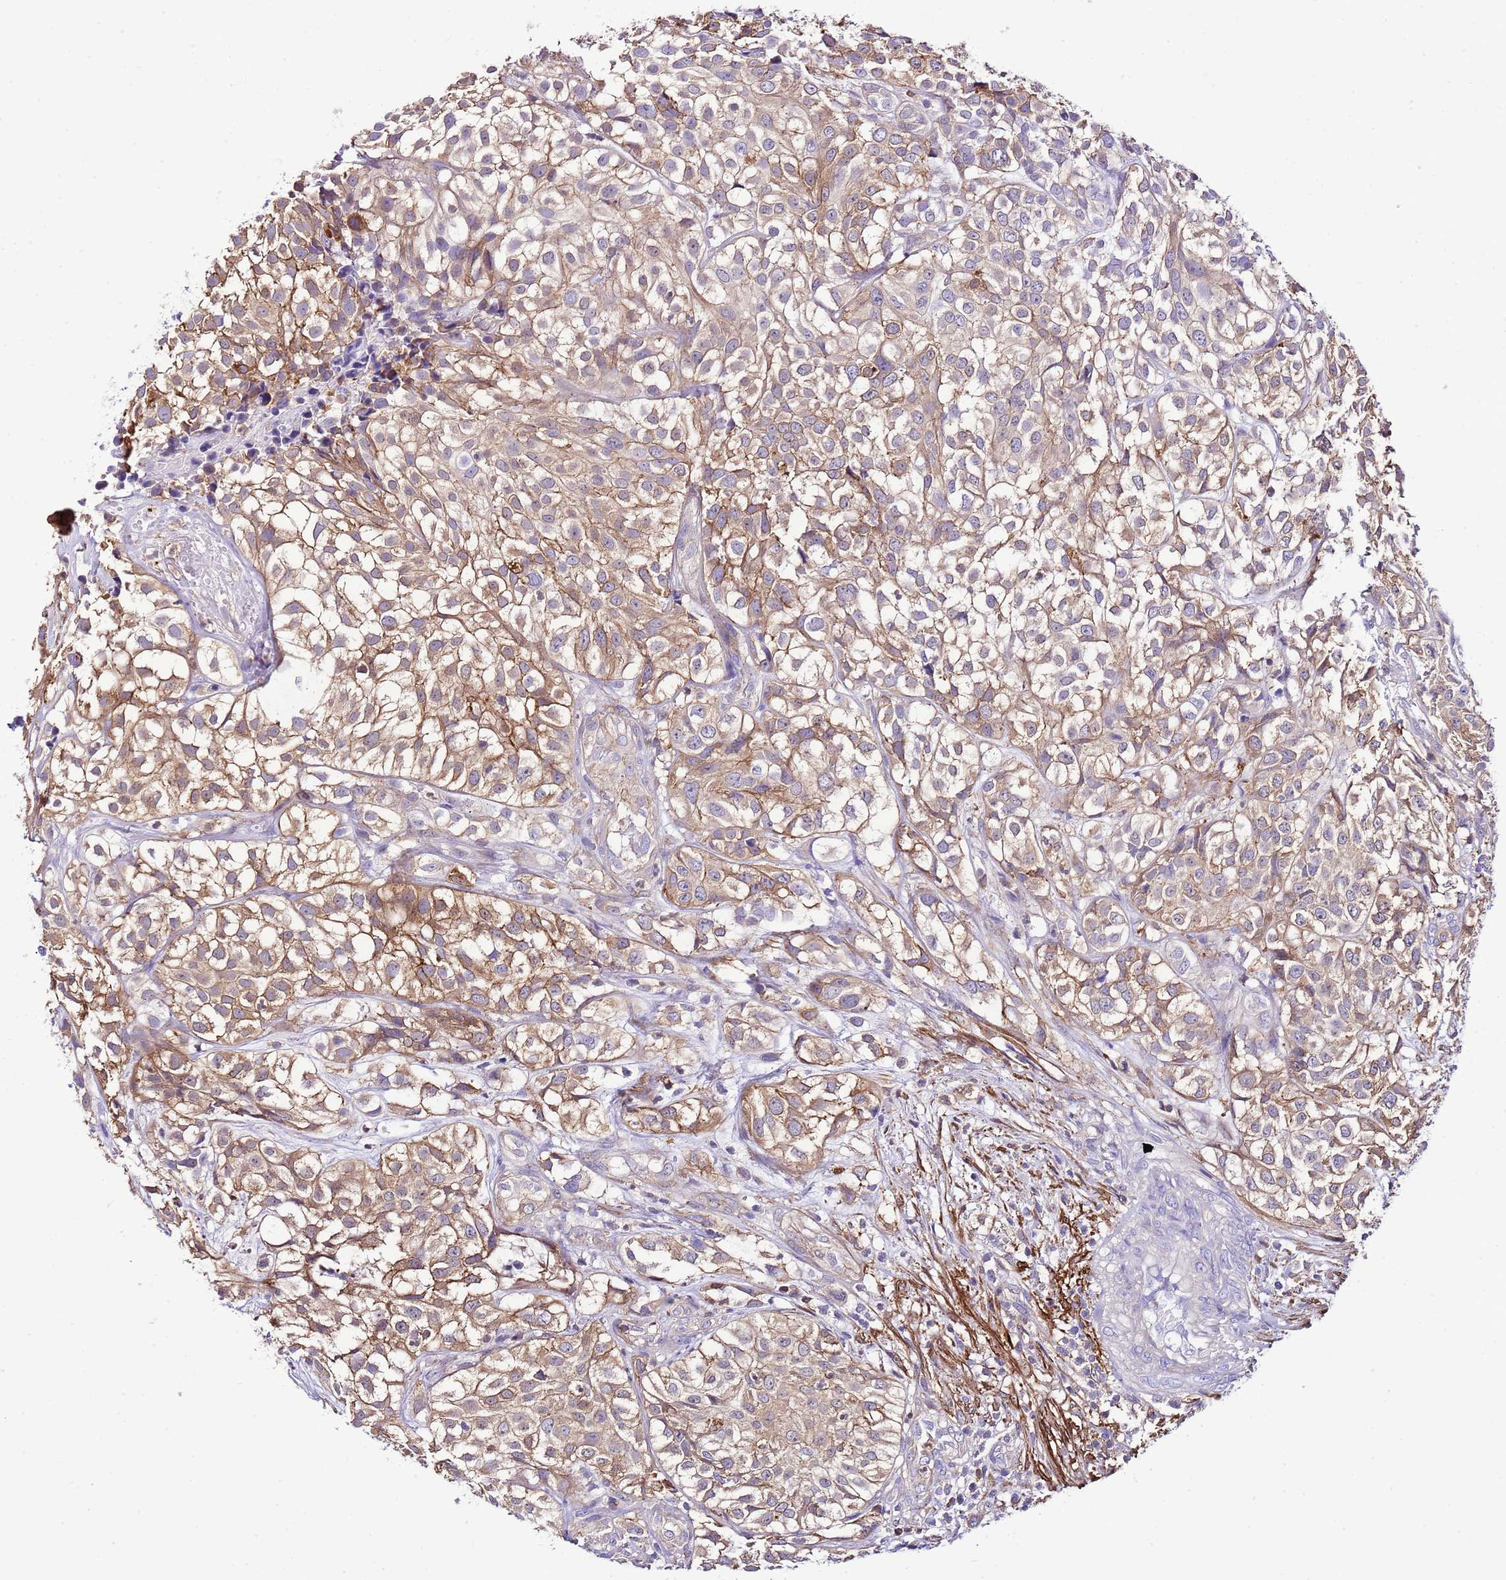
{"staining": {"intensity": "moderate", "quantity": "25%-75%", "location": "cytoplasmic/membranous"}, "tissue": "urothelial cancer", "cell_type": "Tumor cells", "image_type": "cancer", "snomed": [{"axis": "morphology", "description": "Urothelial carcinoma, High grade"}, {"axis": "topography", "description": "Urinary bladder"}], "caption": "The histopathology image reveals a brown stain indicating the presence of a protein in the cytoplasmic/membranous of tumor cells in urothelial carcinoma (high-grade). (Stains: DAB in brown, nuclei in blue, Microscopy: brightfield microscopy at high magnification).", "gene": "CNN2", "patient": {"sex": "male", "age": 56}}